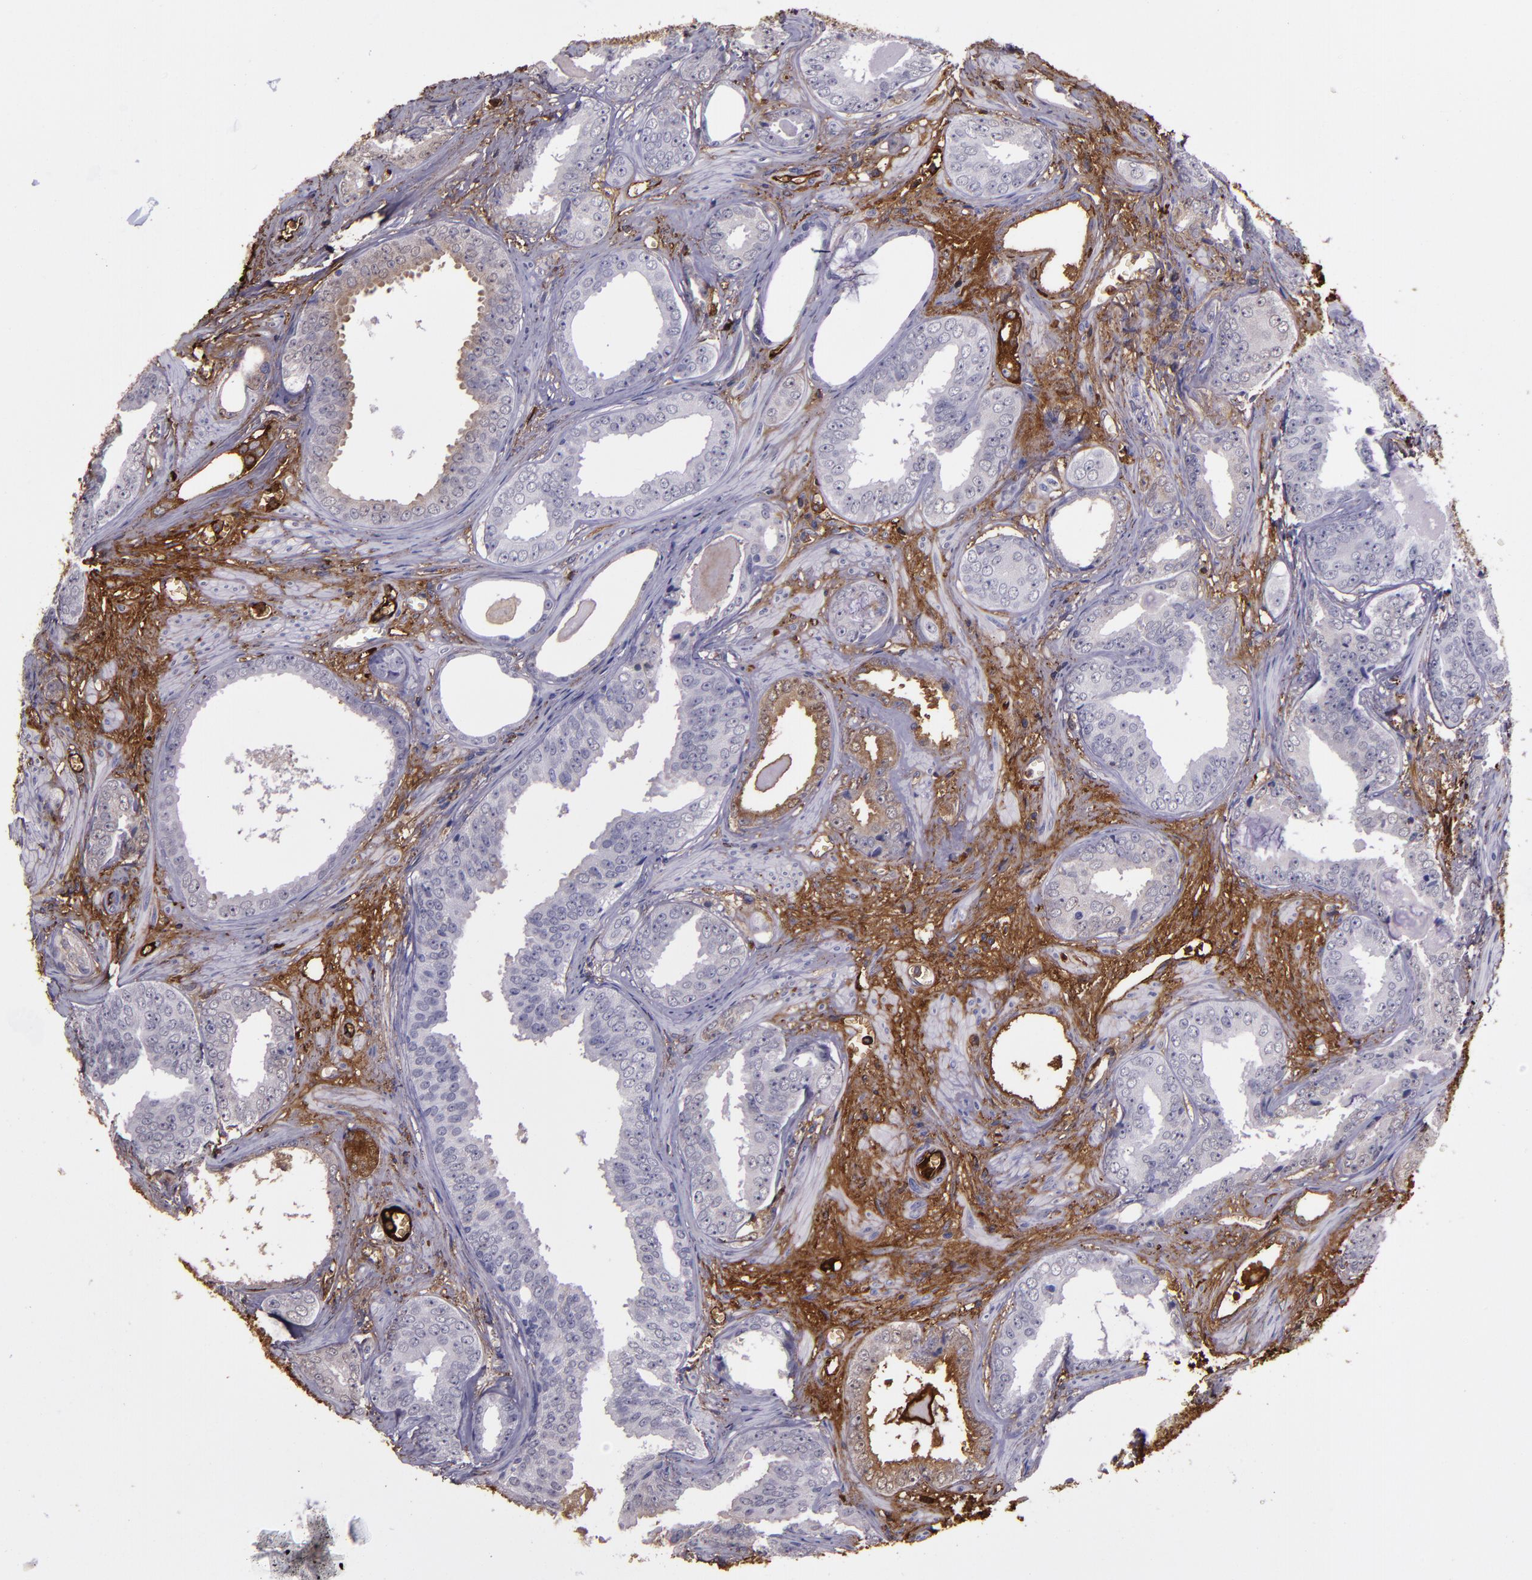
{"staining": {"intensity": "weak", "quantity": "<25%", "location": "cytoplasmic/membranous"}, "tissue": "prostate cancer", "cell_type": "Tumor cells", "image_type": "cancer", "snomed": [{"axis": "morphology", "description": "Adenocarcinoma, Medium grade"}, {"axis": "topography", "description": "Prostate"}], "caption": "A high-resolution photomicrograph shows immunohistochemistry staining of prostate cancer, which demonstrates no significant staining in tumor cells.", "gene": "A2M", "patient": {"sex": "male", "age": 79}}